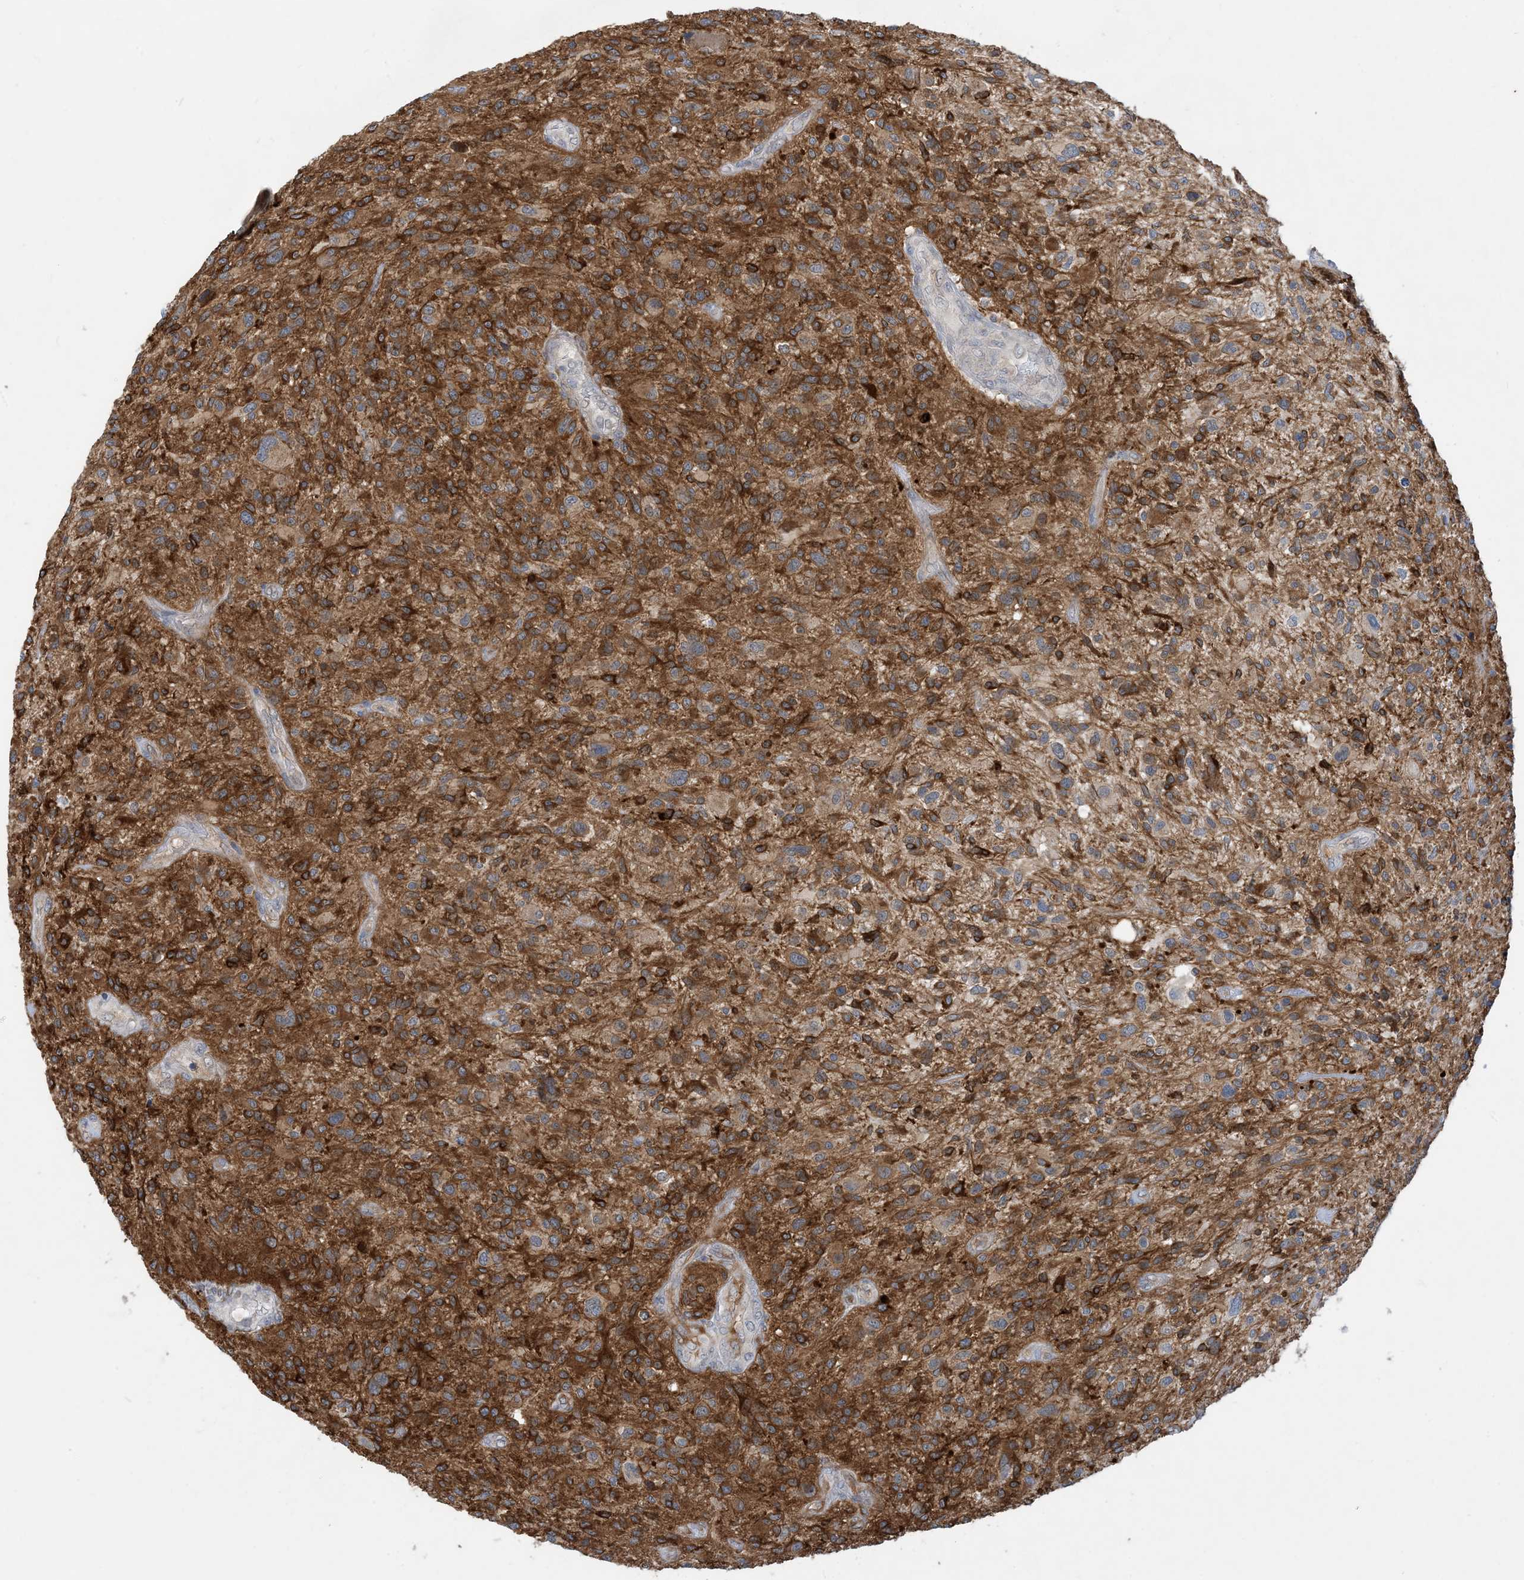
{"staining": {"intensity": "moderate", "quantity": ">75%", "location": "cytoplasmic/membranous"}, "tissue": "glioma", "cell_type": "Tumor cells", "image_type": "cancer", "snomed": [{"axis": "morphology", "description": "Glioma, malignant, High grade"}, {"axis": "topography", "description": "Brain"}], "caption": "There is medium levels of moderate cytoplasmic/membranous positivity in tumor cells of malignant glioma (high-grade), as demonstrated by immunohistochemical staining (brown color).", "gene": "EIF2A", "patient": {"sex": "male", "age": 47}}